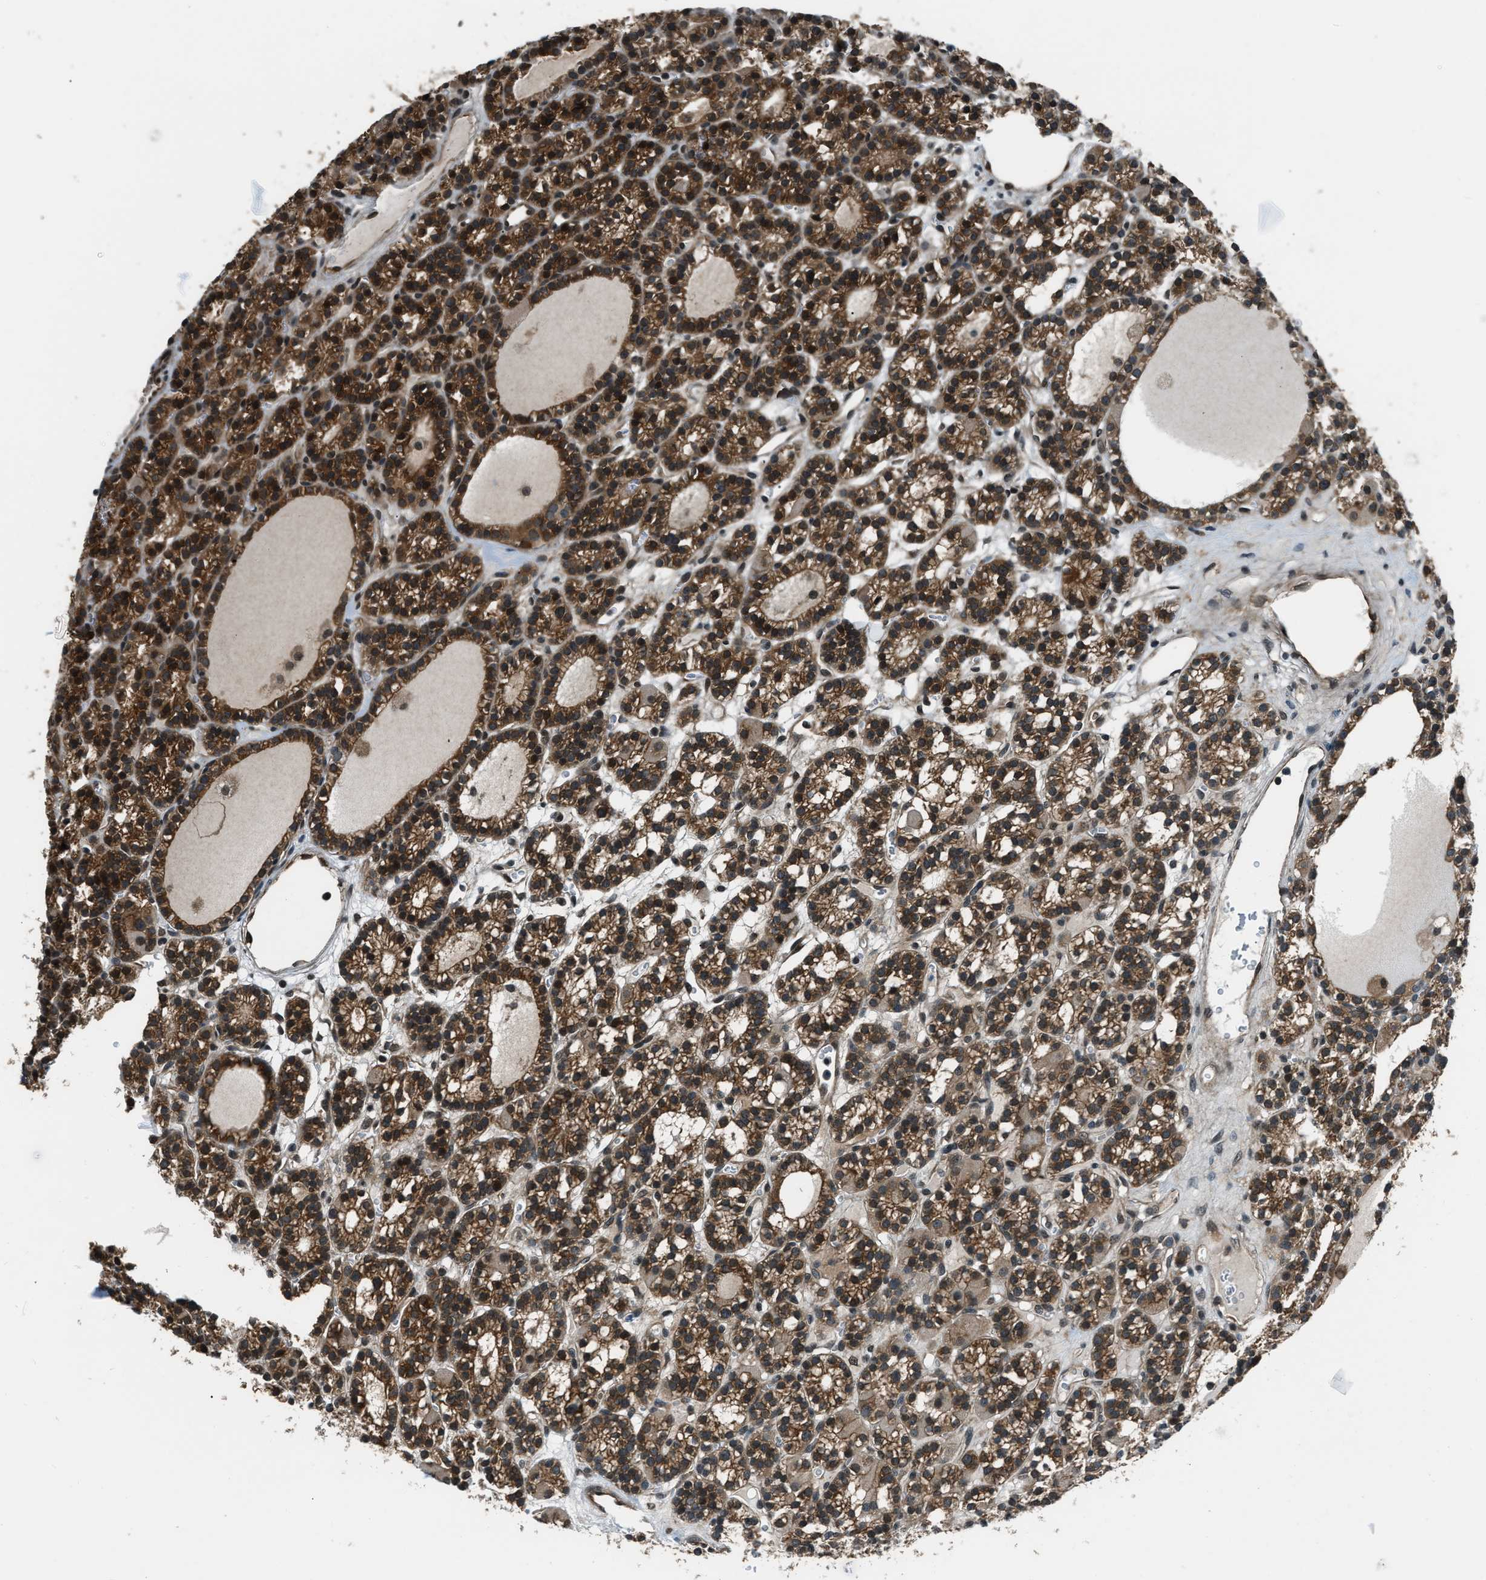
{"staining": {"intensity": "strong", "quantity": ">75%", "location": "cytoplasmic/membranous,nuclear"}, "tissue": "parathyroid gland", "cell_type": "Glandular cells", "image_type": "normal", "snomed": [{"axis": "morphology", "description": "Normal tissue, NOS"}, {"axis": "morphology", "description": "Adenoma, NOS"}, {"axis": "topography", "description": "Parathyroid gland"}], "caption": "IHC histopathology image of benign parathyroid gland: parathyroid gland stained using IHC displays high levels of strong protein expression localized specifically in the cytoplasmic/membranous,nuclear of glandular cells, appearing as a cytoplasmic/membranous,nuclear brown color.", "gene": "NUDCD3", "patient": {"sex": "female", "age": 58}}